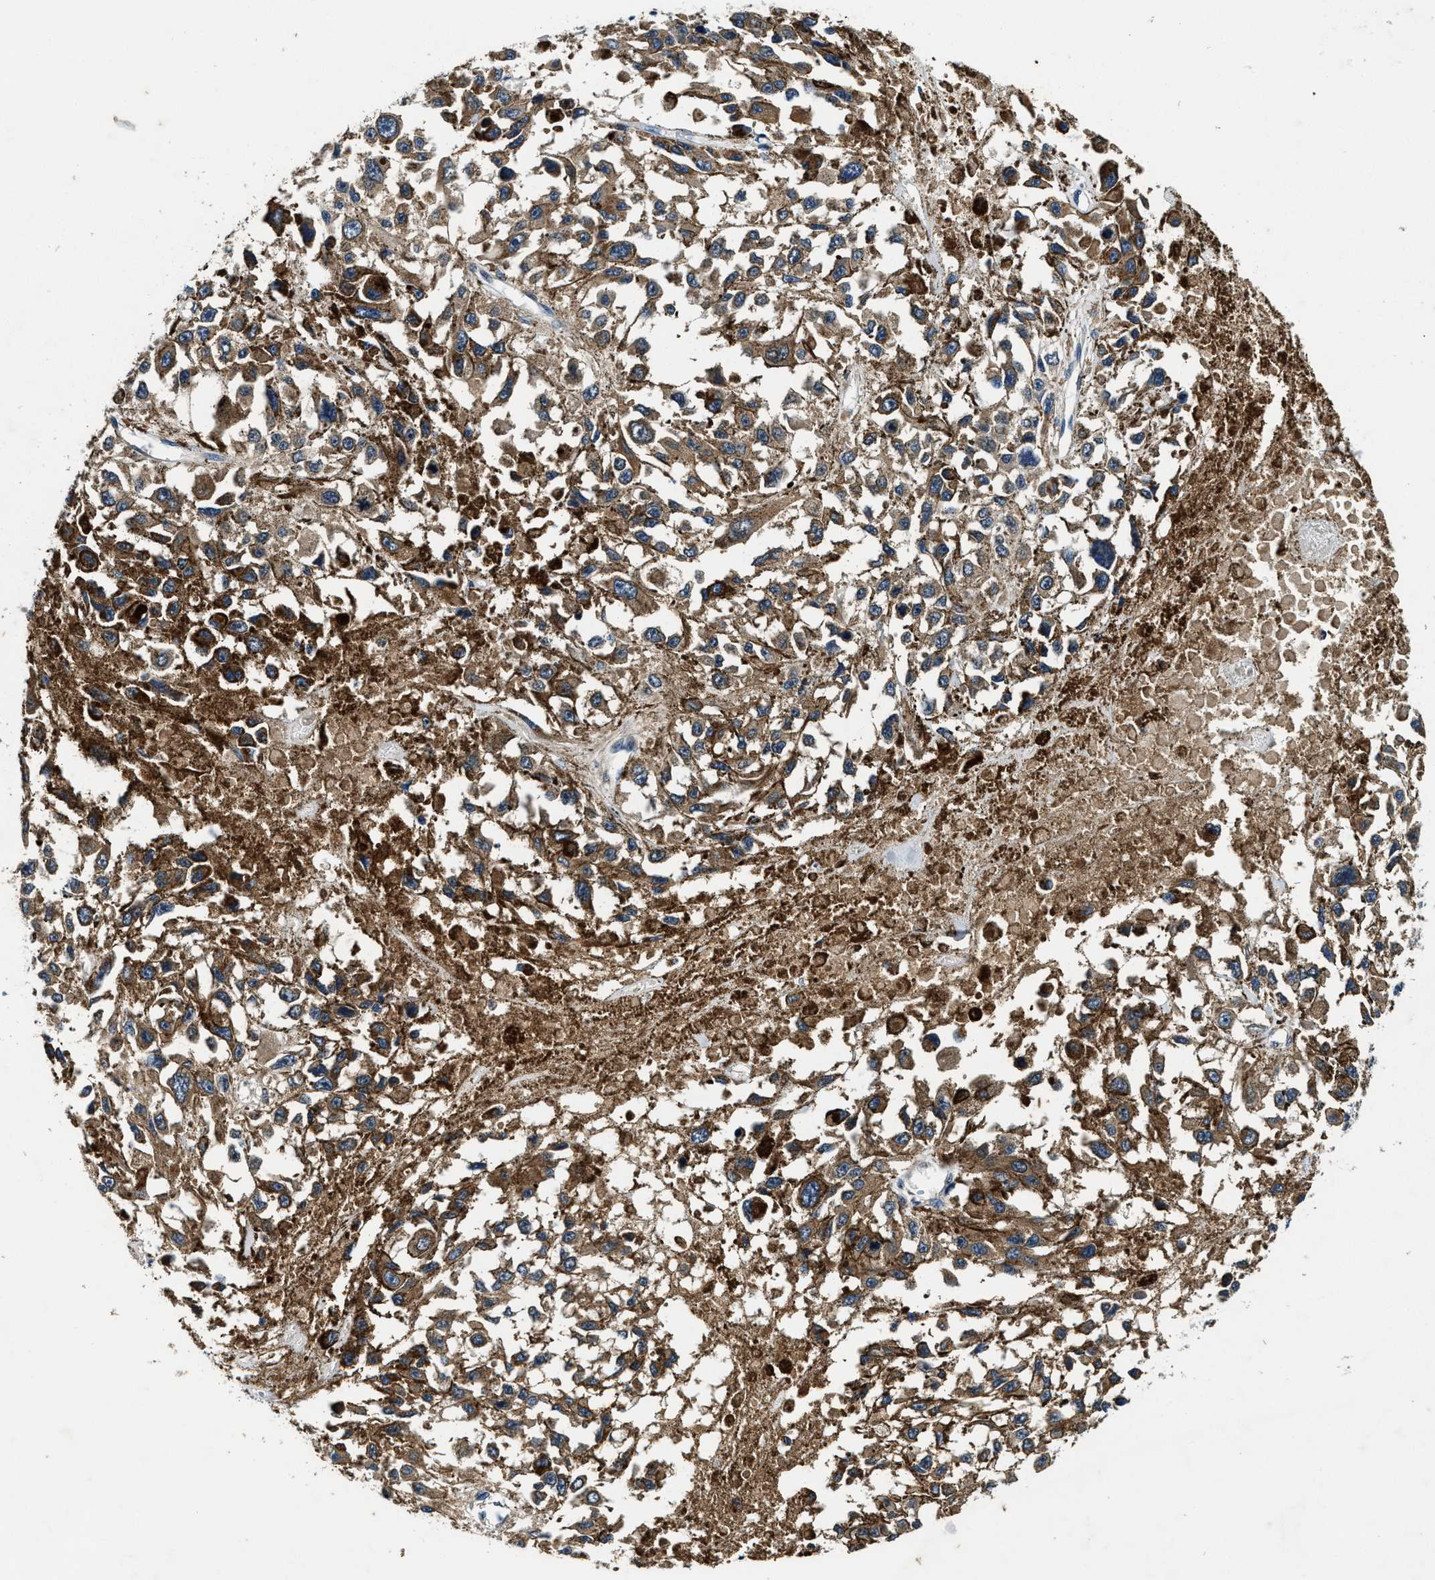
{"staining": {"intensity": "moderate", "quantity": ">75%", "location": "cytoplasmic/membranous"}, "tissue": "melanoma", "cell_type": "Tumor cells", "image_type": "cancer", "snomed": [{"axis": "morphology", "description": "Malignant melanoma, Metastatic site"}, {"axis": "topography", "description": "Lymph node"}], "caption": "Malignant melanoma (metastatic site) stained with a protein marker exhibits moderate staining in tumor cells.", "gene": "PI4KB", "patient": {"sex": "male", "age": 59}}